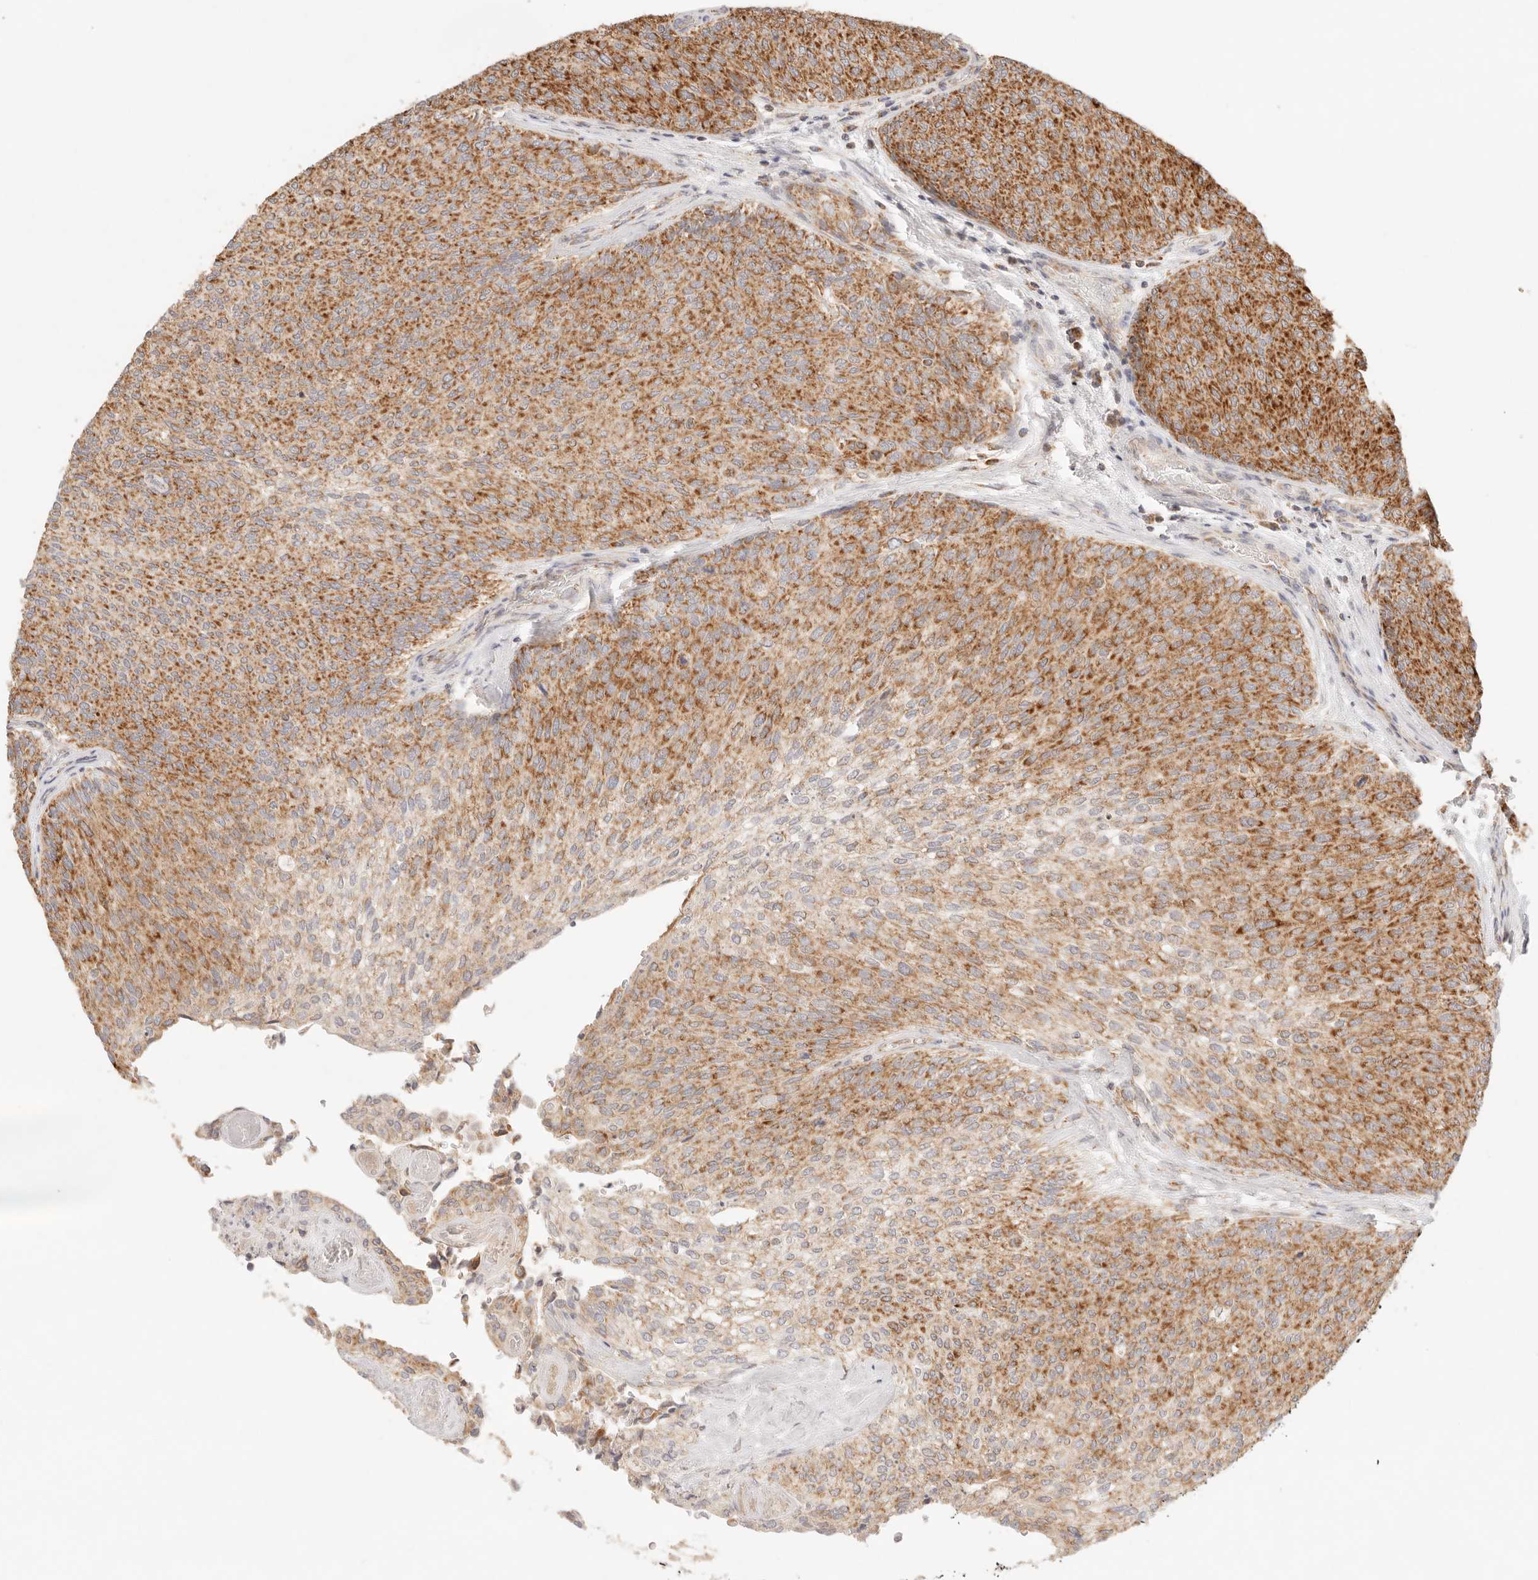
{"staining": {"intensity": "strong", "quantity": "25%-75%", "location": "cytoplasmic/membranous"}, "tissue": "urothelial cancer", "cell_type": "Tumor cells", "image_type": "cancer", "snomed": [{"axis": "morphology", "description": "Urothelial carcinoma, Low grade"}, {"axis": "topography", "description": "Urinary bladder"}], "caption": "A high amount of strong cytoplasmic/membranous staining is present in about 25%-75% of tumor cells in urothelial cancer tissue. (brown staining indicates protein expression, while blue staining denotes nuclei).", "gene": "COA6", "patient": {"sex": "female", "age": 79}}